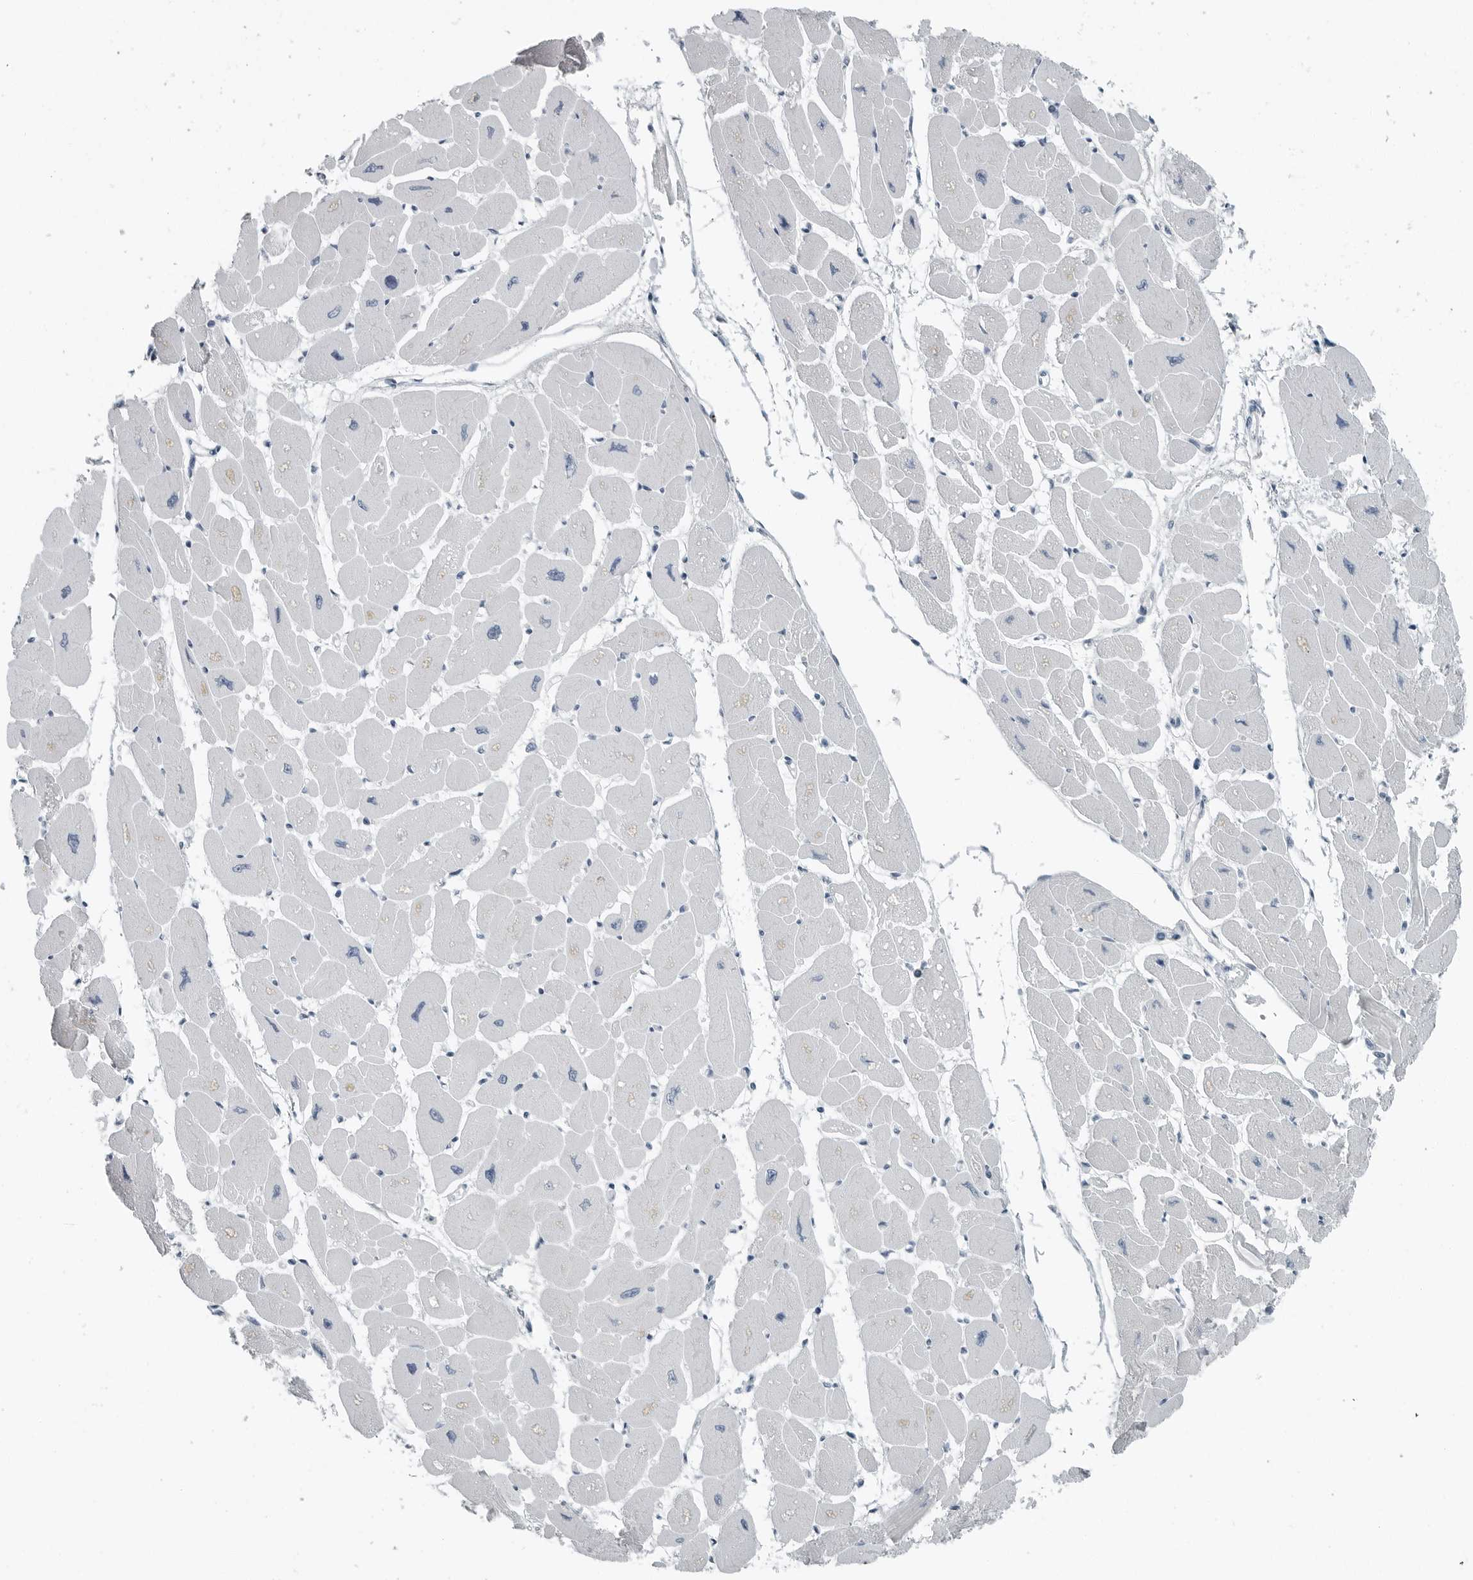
{"staining": {"intensity": "negative", "quantity": "none", "location": "none"}, "tissue": "heart muscle", "cell_type": "Cardiomyocytes", "image_type": "normal", "snomed": [{"axis": "morphology", "description": "Normal tissue, NOS"}, {"axis": "topography", "description": "Heart"}], "caption": "This is an immunohistochemistry (IHC) micrograph of normal human heart muscle. There is no positivity in cardiomyocytes.", "gene": "ZPBP2", "patient": {"sex": "female", "age": 54}}